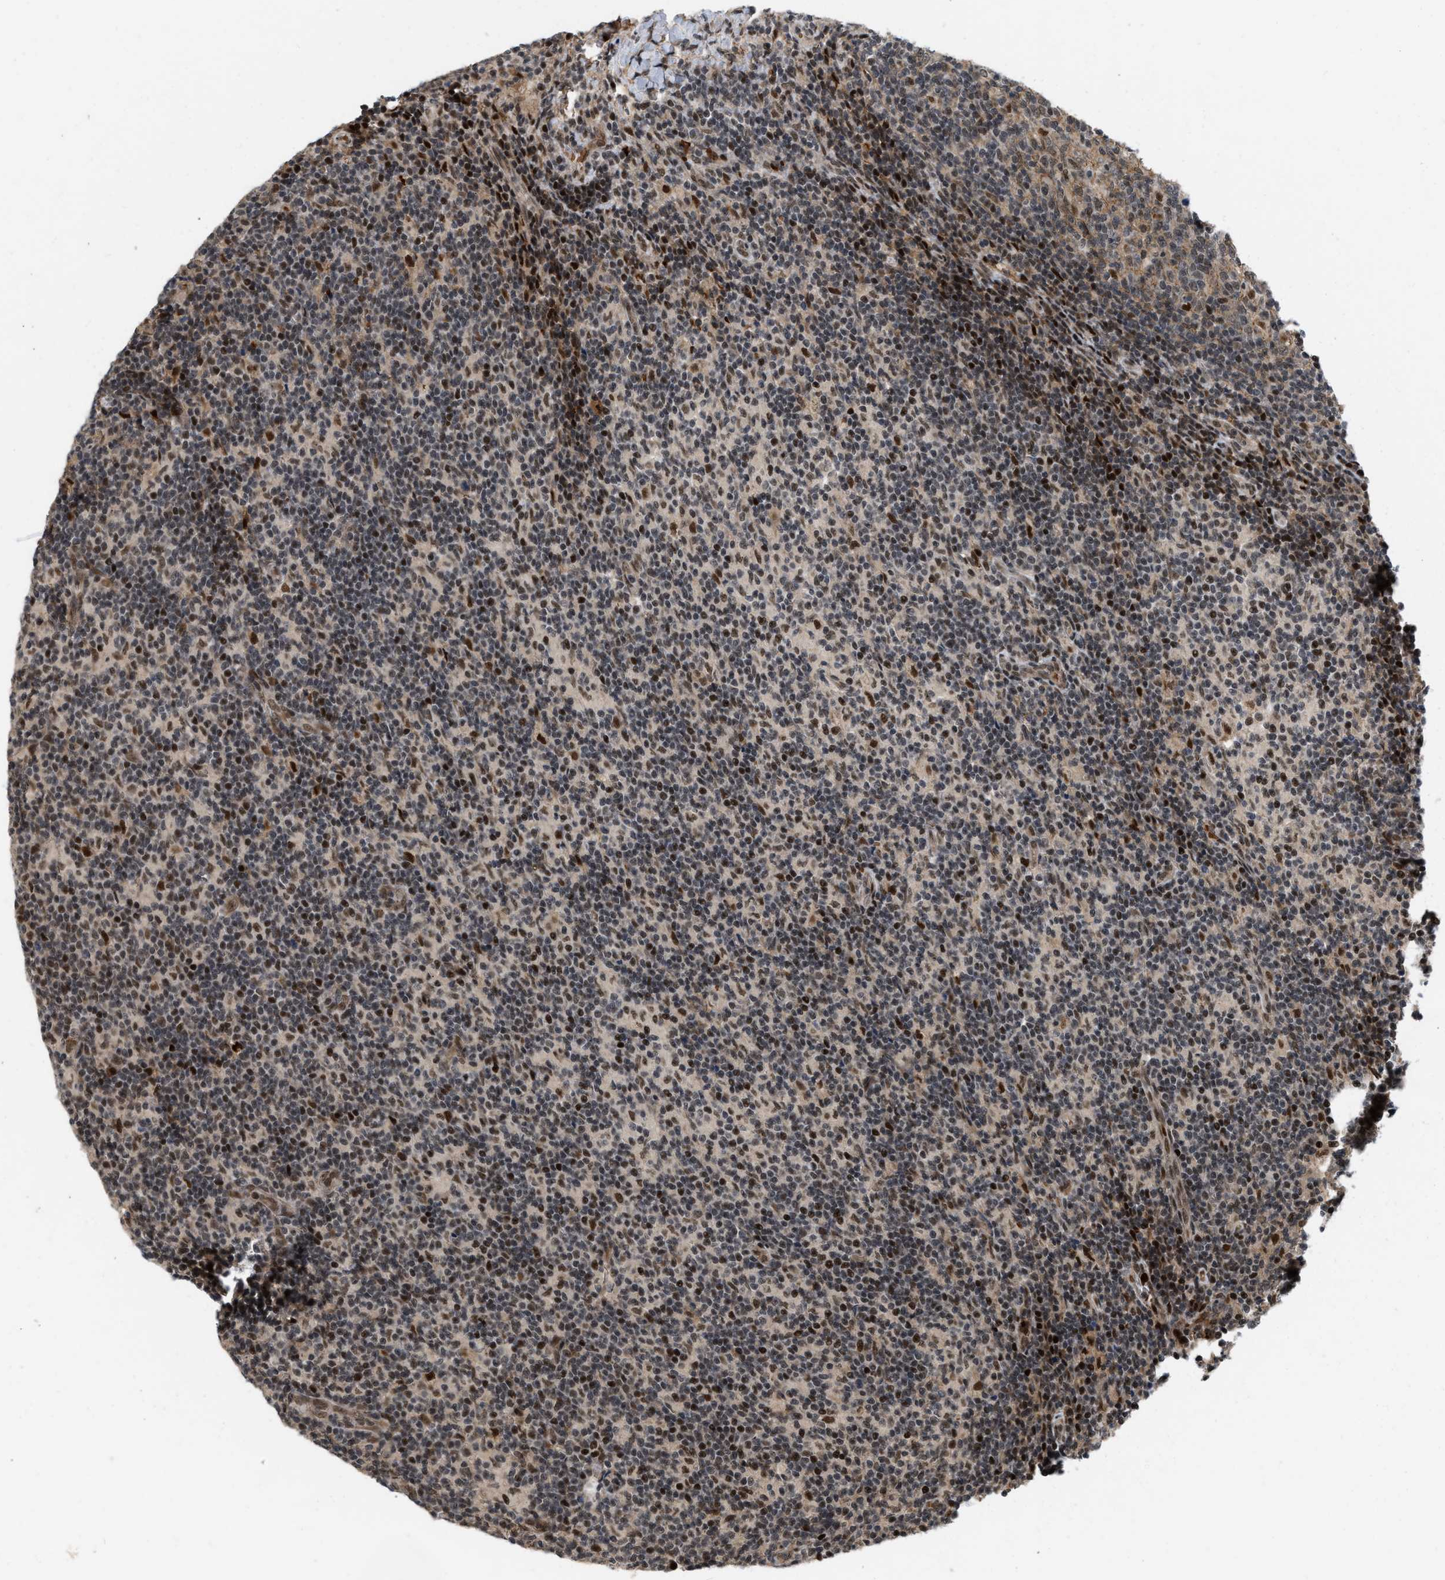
{"staining": {"intensity": "strong", "quantity": ">75%", "location": "cytoplasmic/membranous,nuclear"}, "tissue": "lymph node", "cell_type": "Germinal center cells", "image_type": "normal", "snomed": [{"axis": "morphology", "description": "Normal tissue, NOS"}, {"axis": "morphology", "description": "Inflammation, NOS"}, {"axis": "topography", "description": "Lymph node"}], "caption": "A micrograph of lymph node stained for a protein reveals strong cytoplasmic/membranous,nuclear brown staining in germinal center cells.", "gene": "ANKRD11", "patient": {"sex": "male", "age": 55}}